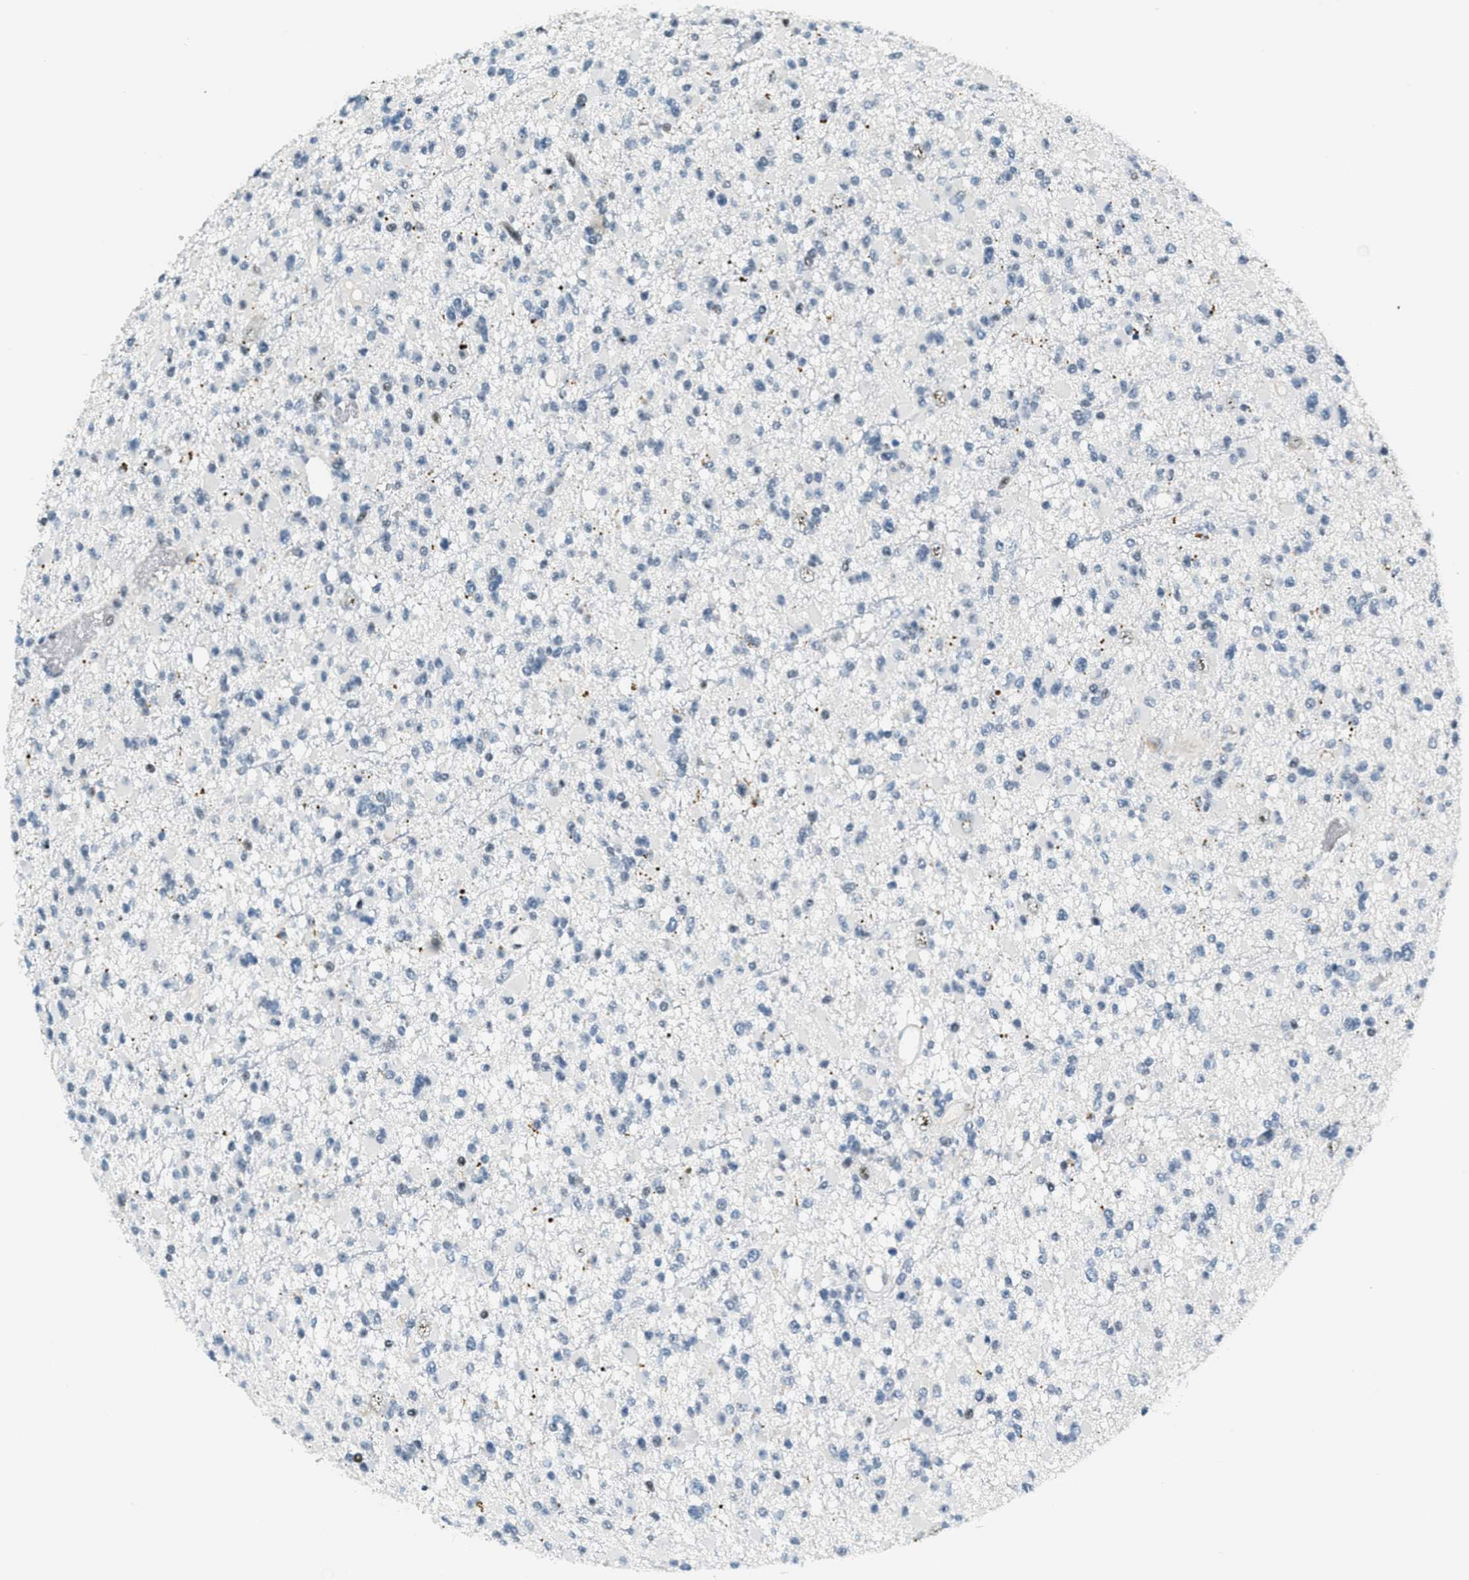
{"staining": {"intensity": "weak", "quantity": "<25%", "location": "nuclear"}, "tissue": "glioma", "cell_type": "Tumor cells", "image_type": "cancer", "snomed": [{"axis": "morphology", "description": "Glioma, malignant, Low grade"}, {"axis": "topography", "description": "Brain"}], "caption": "DAB immunohistochemical staining of malignant glioma (low-grade) reveals no significant expression in tumor cells.", "gene": "ZDHHC23", "patient": {"sex": "female", "age": 22}}